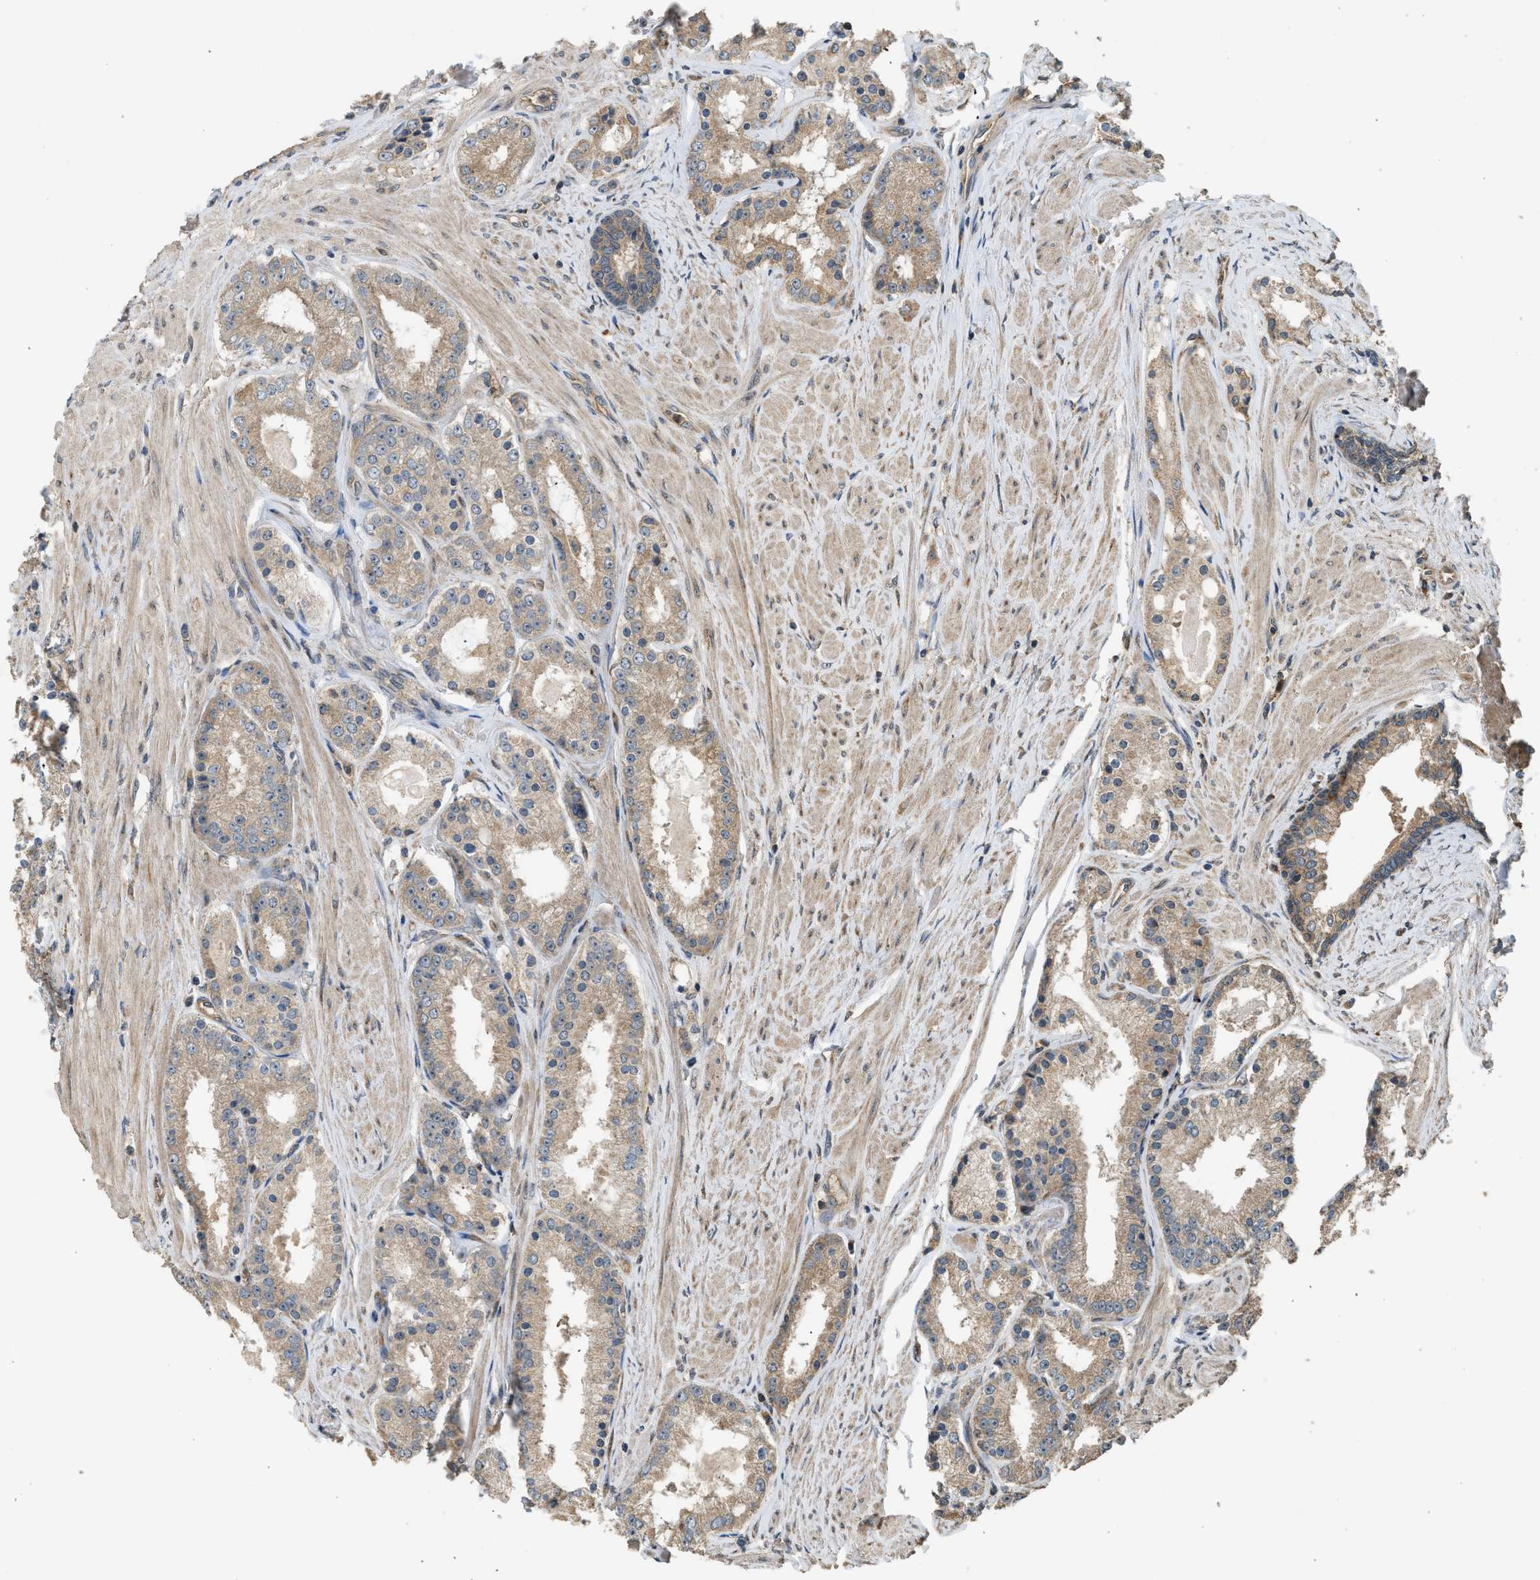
{"staining": {"intensity": "weak", "quantity": ">75%", "location": "cytoplasmic/membranous"}, "tissue": "prostate cancer", "cell_type": "Tumor cells", "image_type": "cancer", "snomed": [{"axis": "morphology", "description": "Adenocarcinoma, Low grade"}, {"axis": "topography", "description": "Prostate"}], "caption": "Prostate cancer (adenocarcinoma (low-grade)) stained with IHC shows weak cytoplasmic/membranous expression in approximately >75% of tumor cells. Using DAB (brown) and hematoxylin (blue) stains, captured at high magnification using brightfield microscopy.", "gene": "HIP1R", "patient": {"sex": "male", "age": 63}}